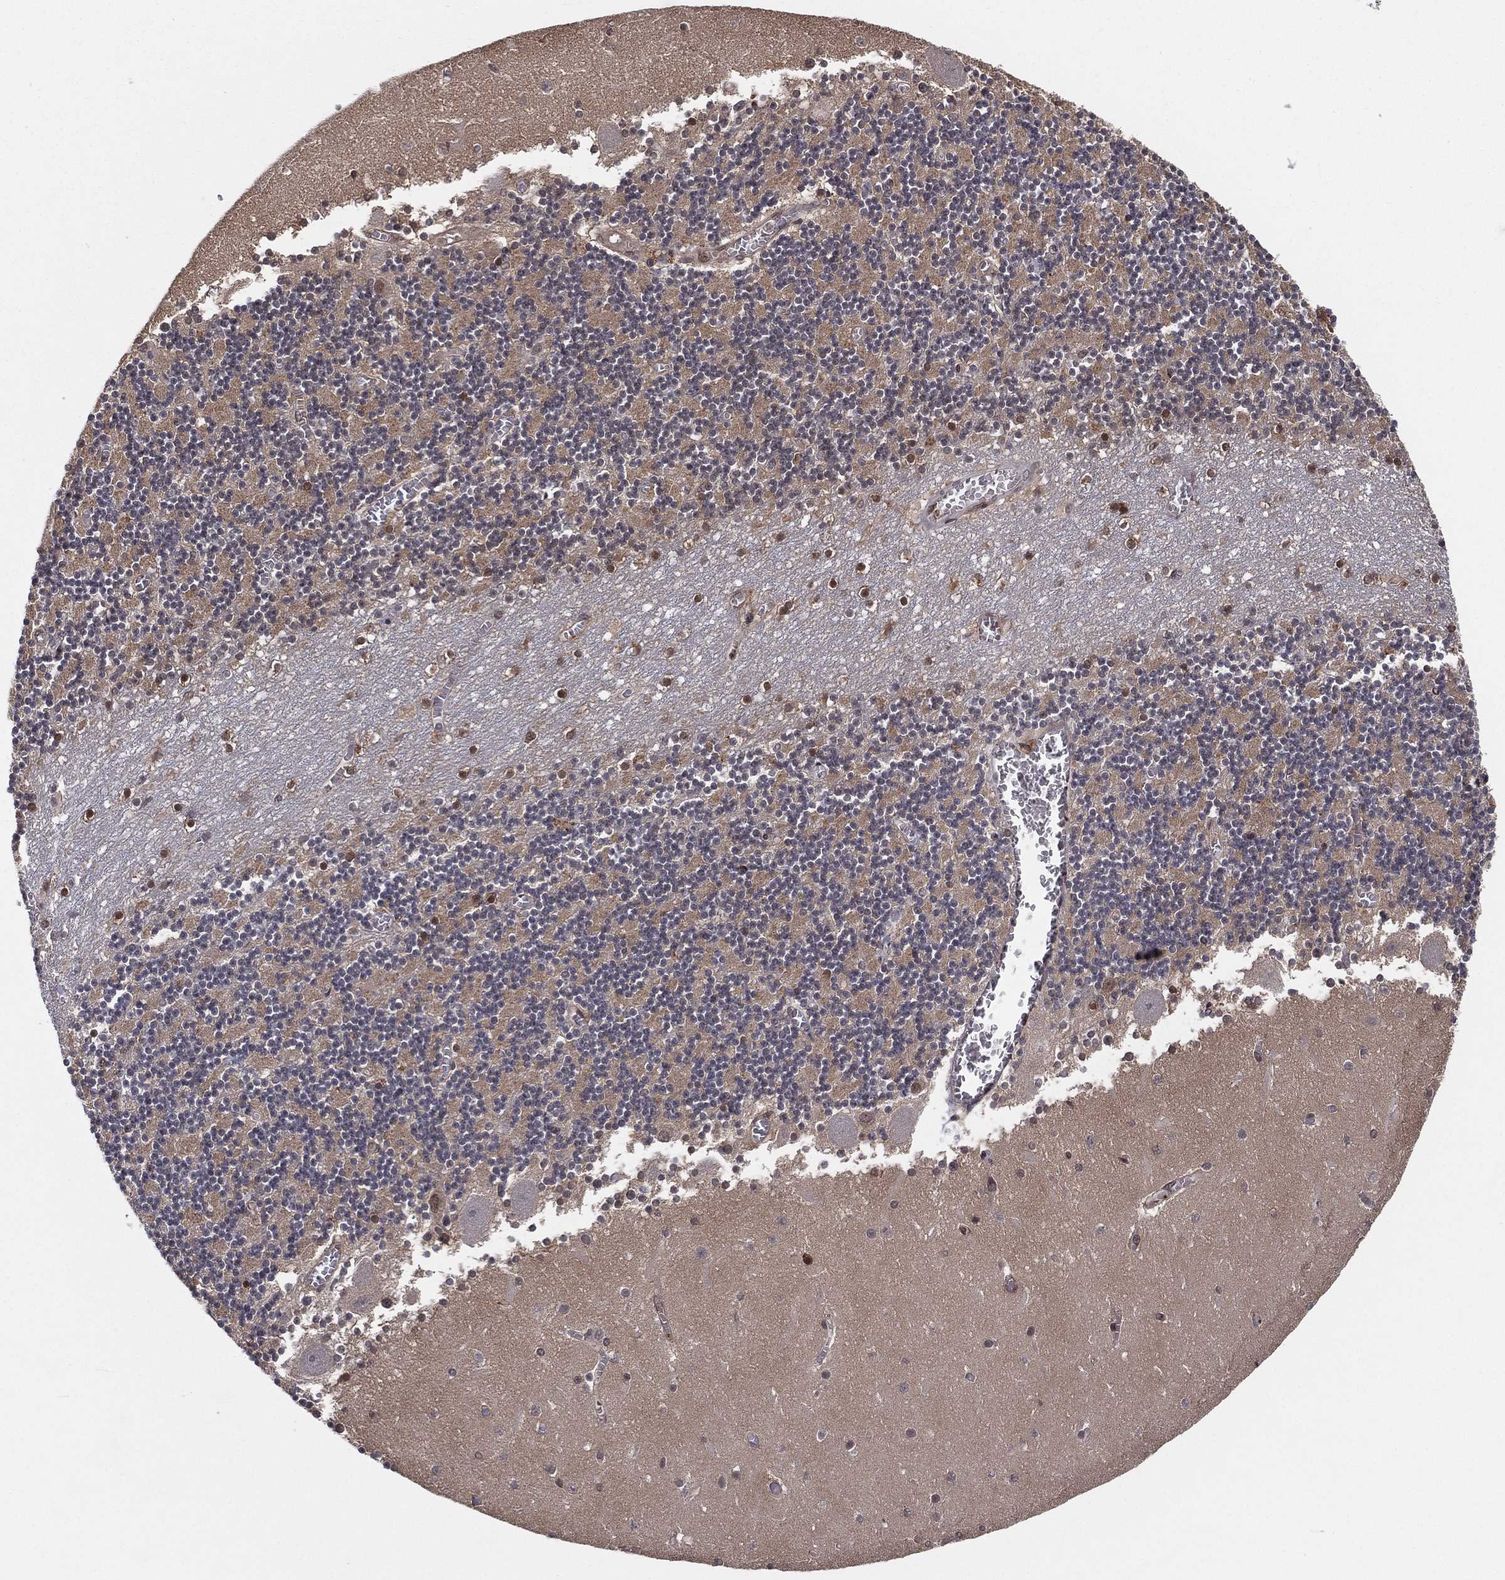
{"staining": {"intensity": "negative", "quantity": "none", "location": "none"}, "tissue": "cerebellum", "cell_type": "Cells in granular layer", "image_type": "normal", "snomed": [{"axis": "morphology", "description": "Normal tissue, NOS"}, {"axis": "topography", "description": "Cerebellum"}], "caption": "IHC of normal human cerebellum reveals no staining in cells in granular layer.", "gene": "GPALPP1", "patient": {"sex": "female", "age": 28}}